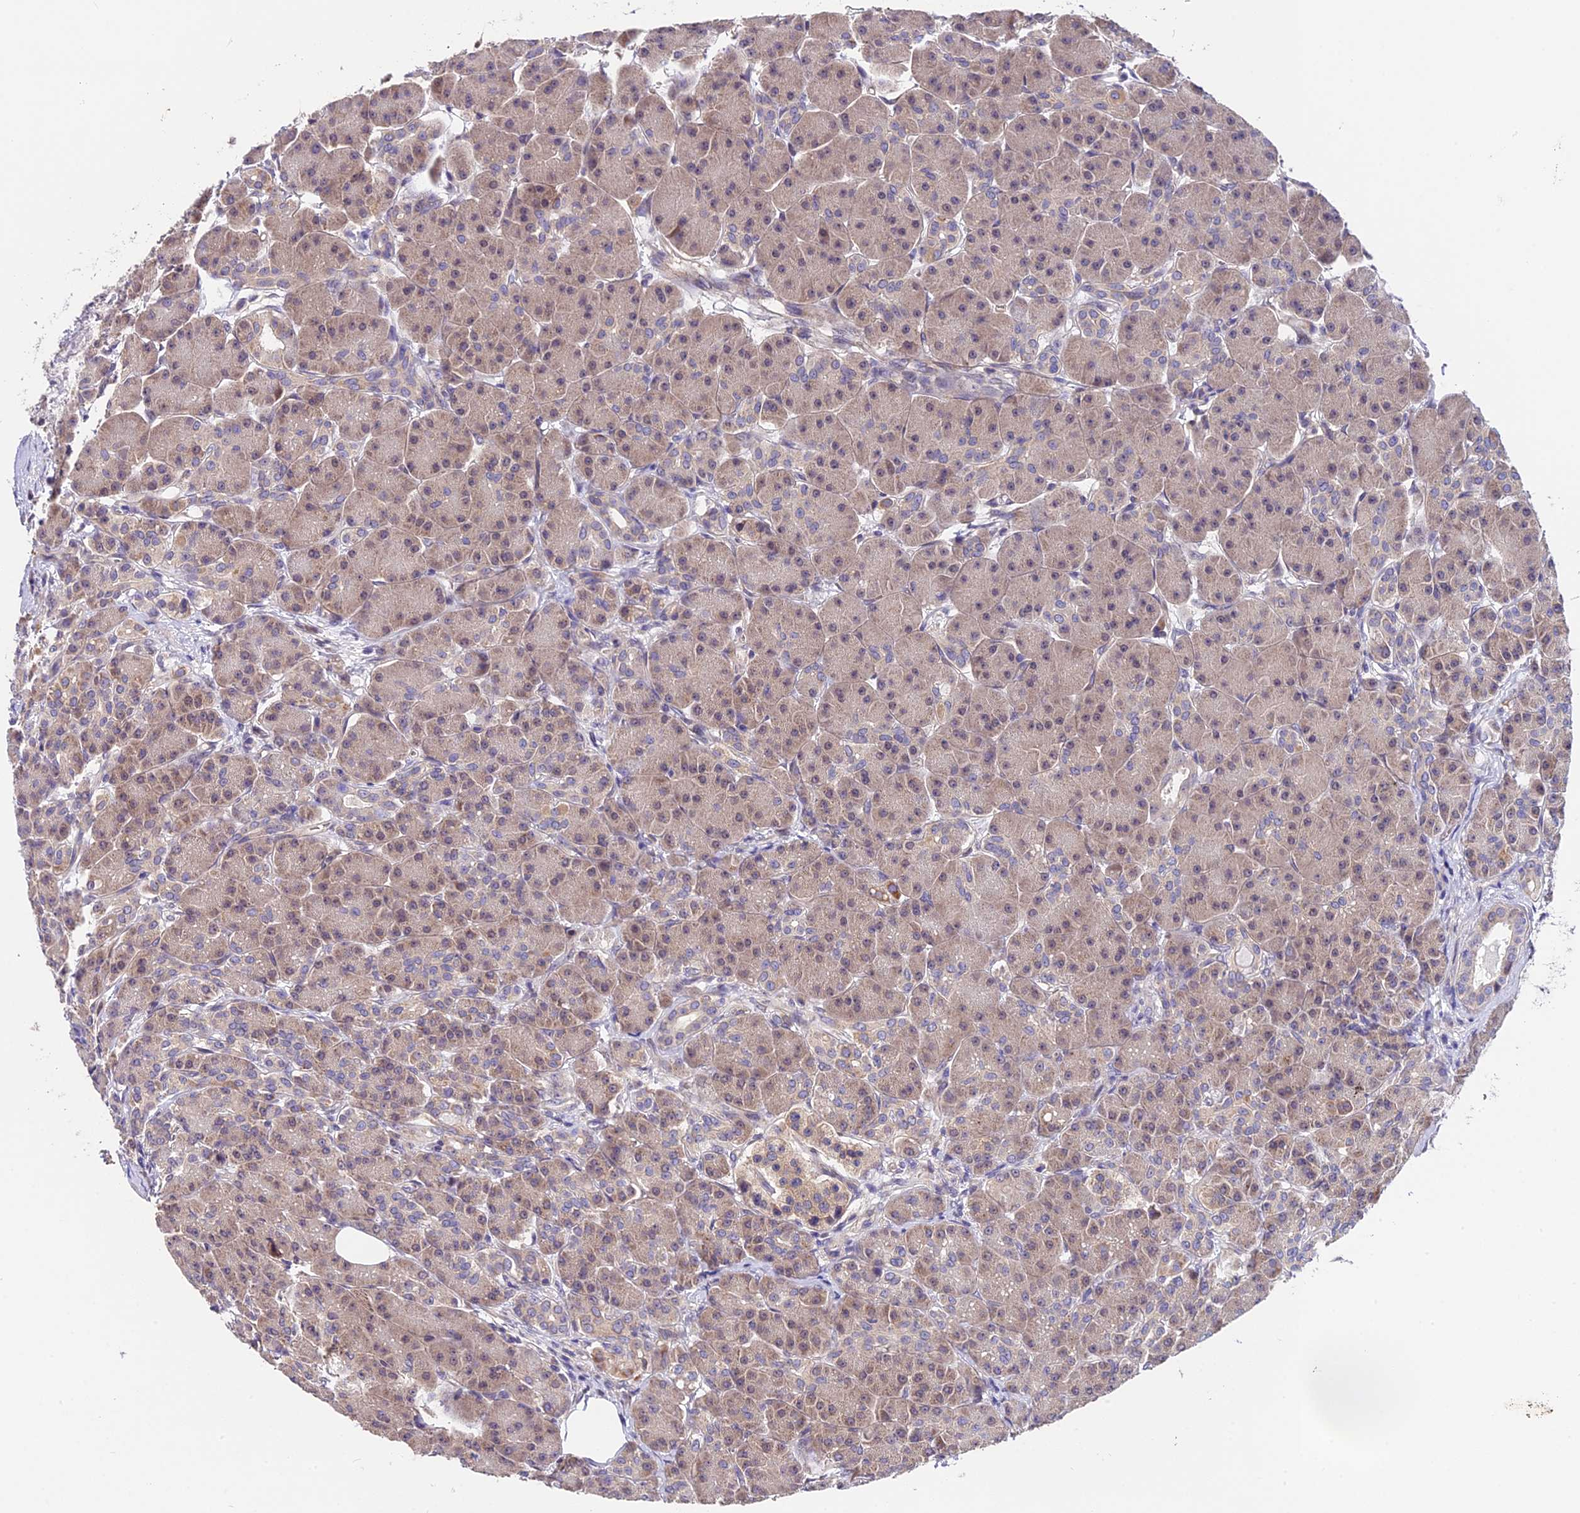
{"staining": {"intensity": "moderate", "quantity": "25%-75%", "location": "cytoplasmic/membranous,nuclear"}, "tissue": "pancreas", "cell_type": "Exocrine glandular cells", "image_type": "normal", "snomed": [{"axis": "morphology", "description": "Normal tissue, NOS"}, {"axis": "topography", "description": "Pancreas"}], "caption": "Pancreas stained with immunohistochemistry reveals moderate cytoplasmic/membranous,nuclear positivity in approximately 25%-75% of exocrine glandular cells. (DAB = brown stain, brightfield microscopy at high magnification).", "gene": "TRMT1", "patient": {"sex": "male", "age": 63}}